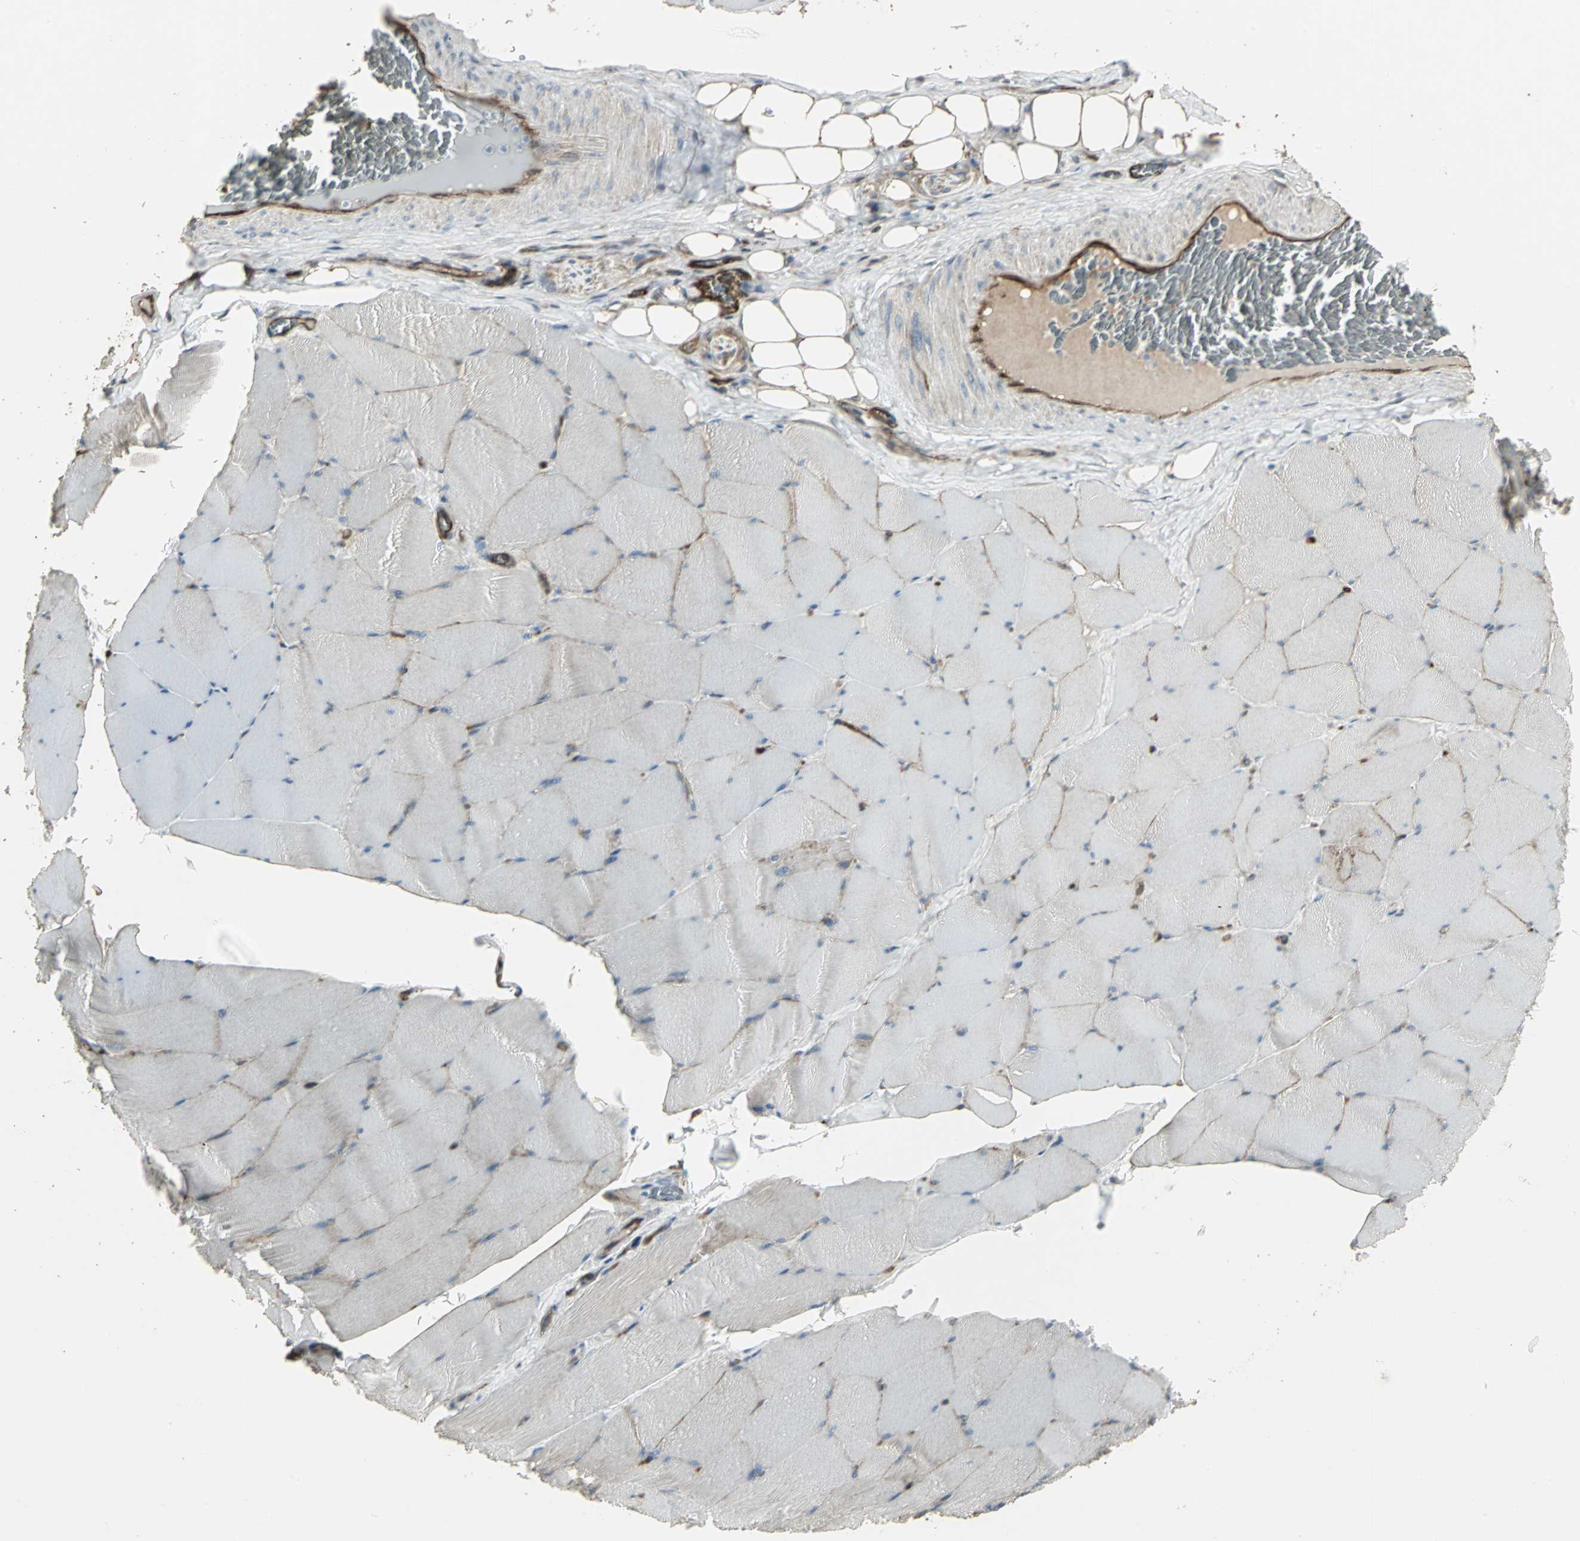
{"staining": {"intensity": "weak", "quantity": "25%-75%", "location": "cytoplasmic/membranous"}, "tissue": "skeletal muscle", "cell_type": "Myocytes", "image_type": "normal", "snomed": [{"axis": "morphology", "description": "Normal tissue, NOS"}, {"axis": "topography", "description": "Skeletal muscle"}], "caption": "Immunohistochemistry (IHC) (DAB) staining of normal skeletal muscle shows weak cytoplasmic/membranous protein expression in about 25%-75% of myocytes.", "gene": "PRXL2B", "patient": {"sex": "male", "age": 62}}